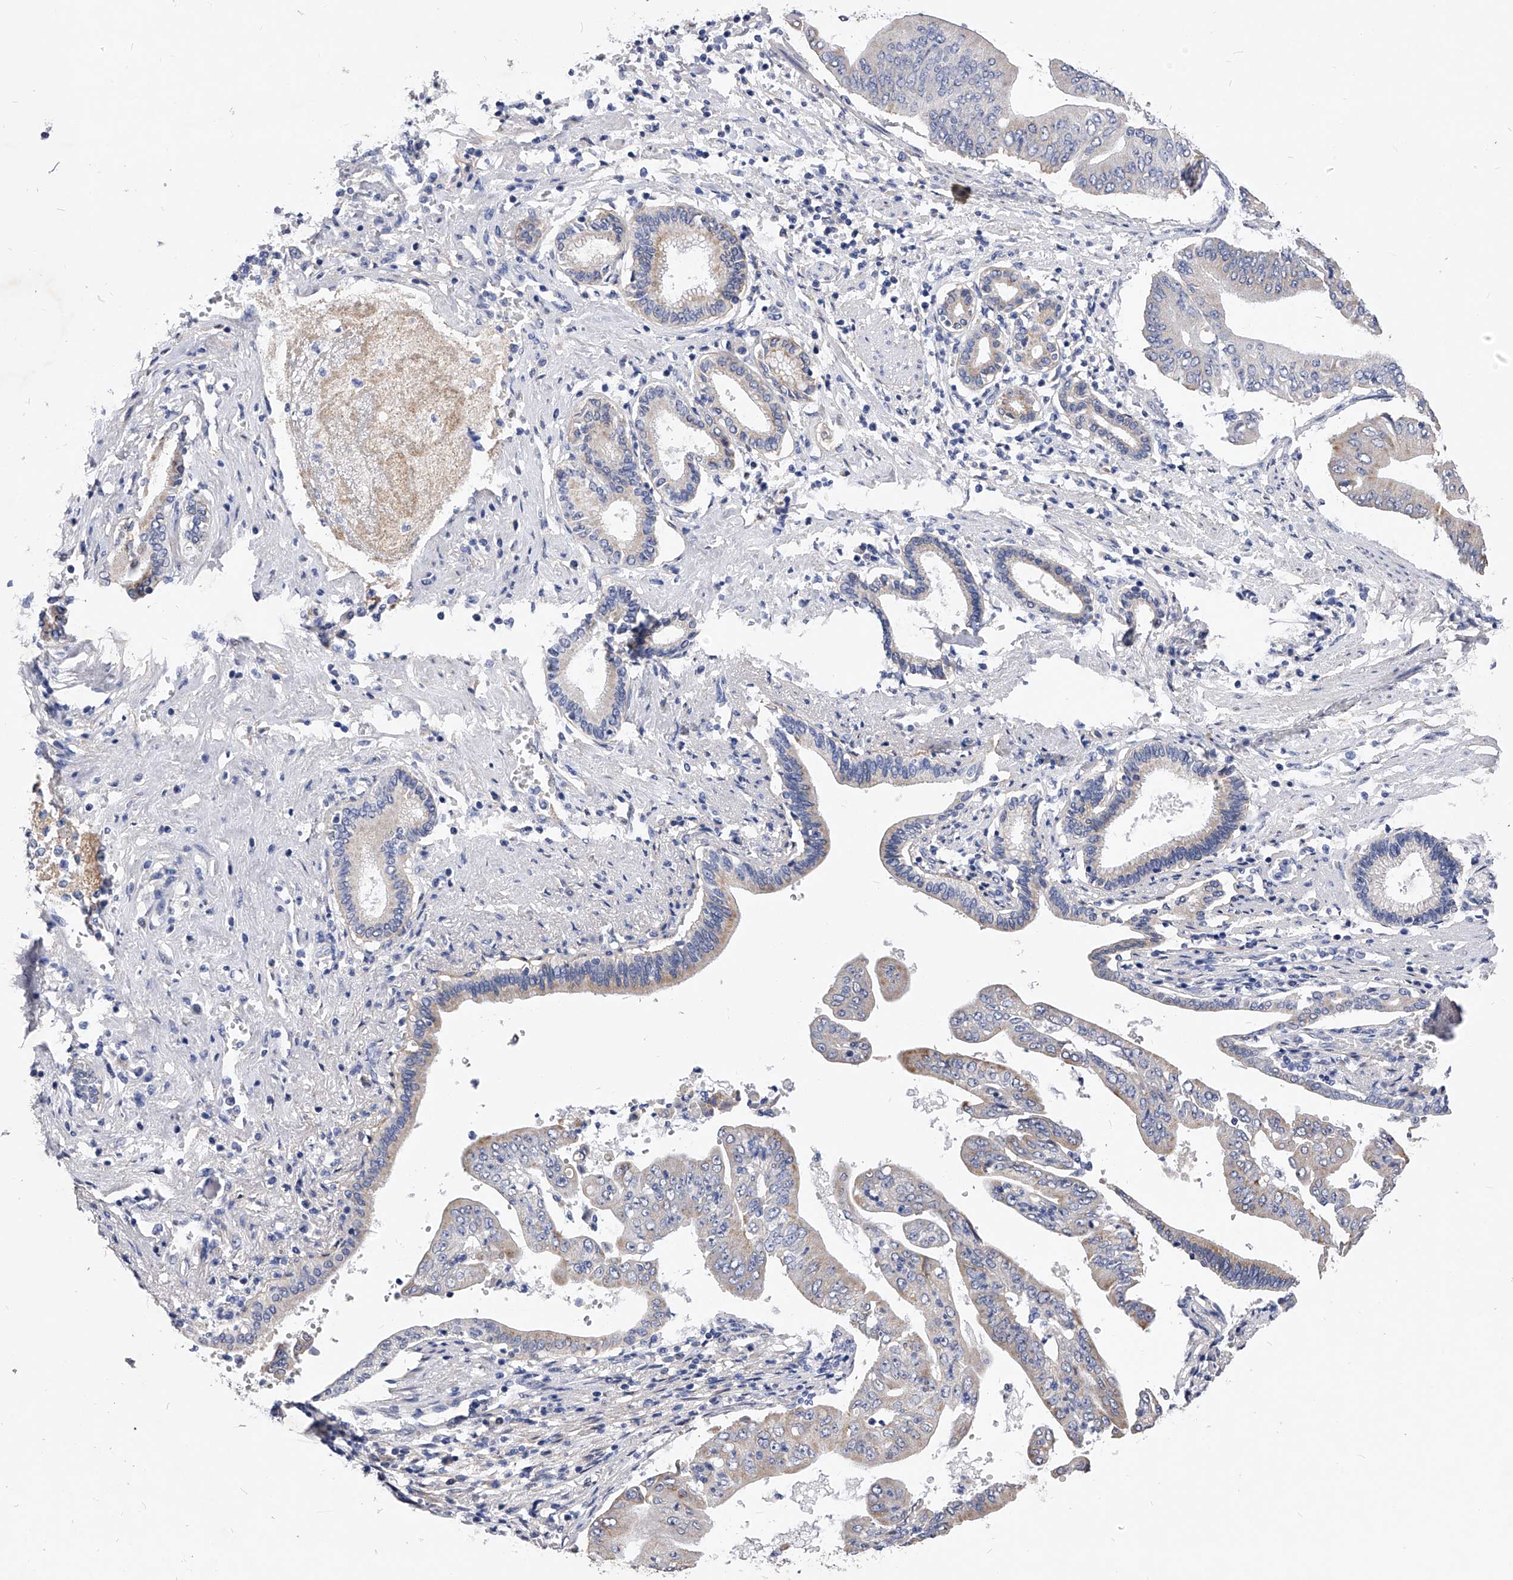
{"staining": {"intensity": "weak", "quantity": "25%-75%", "location": "cytoplasmic/membranous"}, "tissue": "pancreatic cancer", "cell_type": "Tumor cells", "image_type": "cancer", "snomed": [{"axis": "morphology", "description": "Adenocarcinoma, NOS"}, {"axis": "topography", "description": "Pancreas"}], "caption": "Brown immunohistochemical staining in pancreatic adenocarcinoma demonstrates weak cytoplasmic/membranous expression in approximately 25%-75% of tumor cells. Using DAB (brown) and hematoxylin (blue) stains, captured at high magnification using brightfield microscopy.", "gene": "ZNF529", "patient": {"sex": "female", "age": 77}}